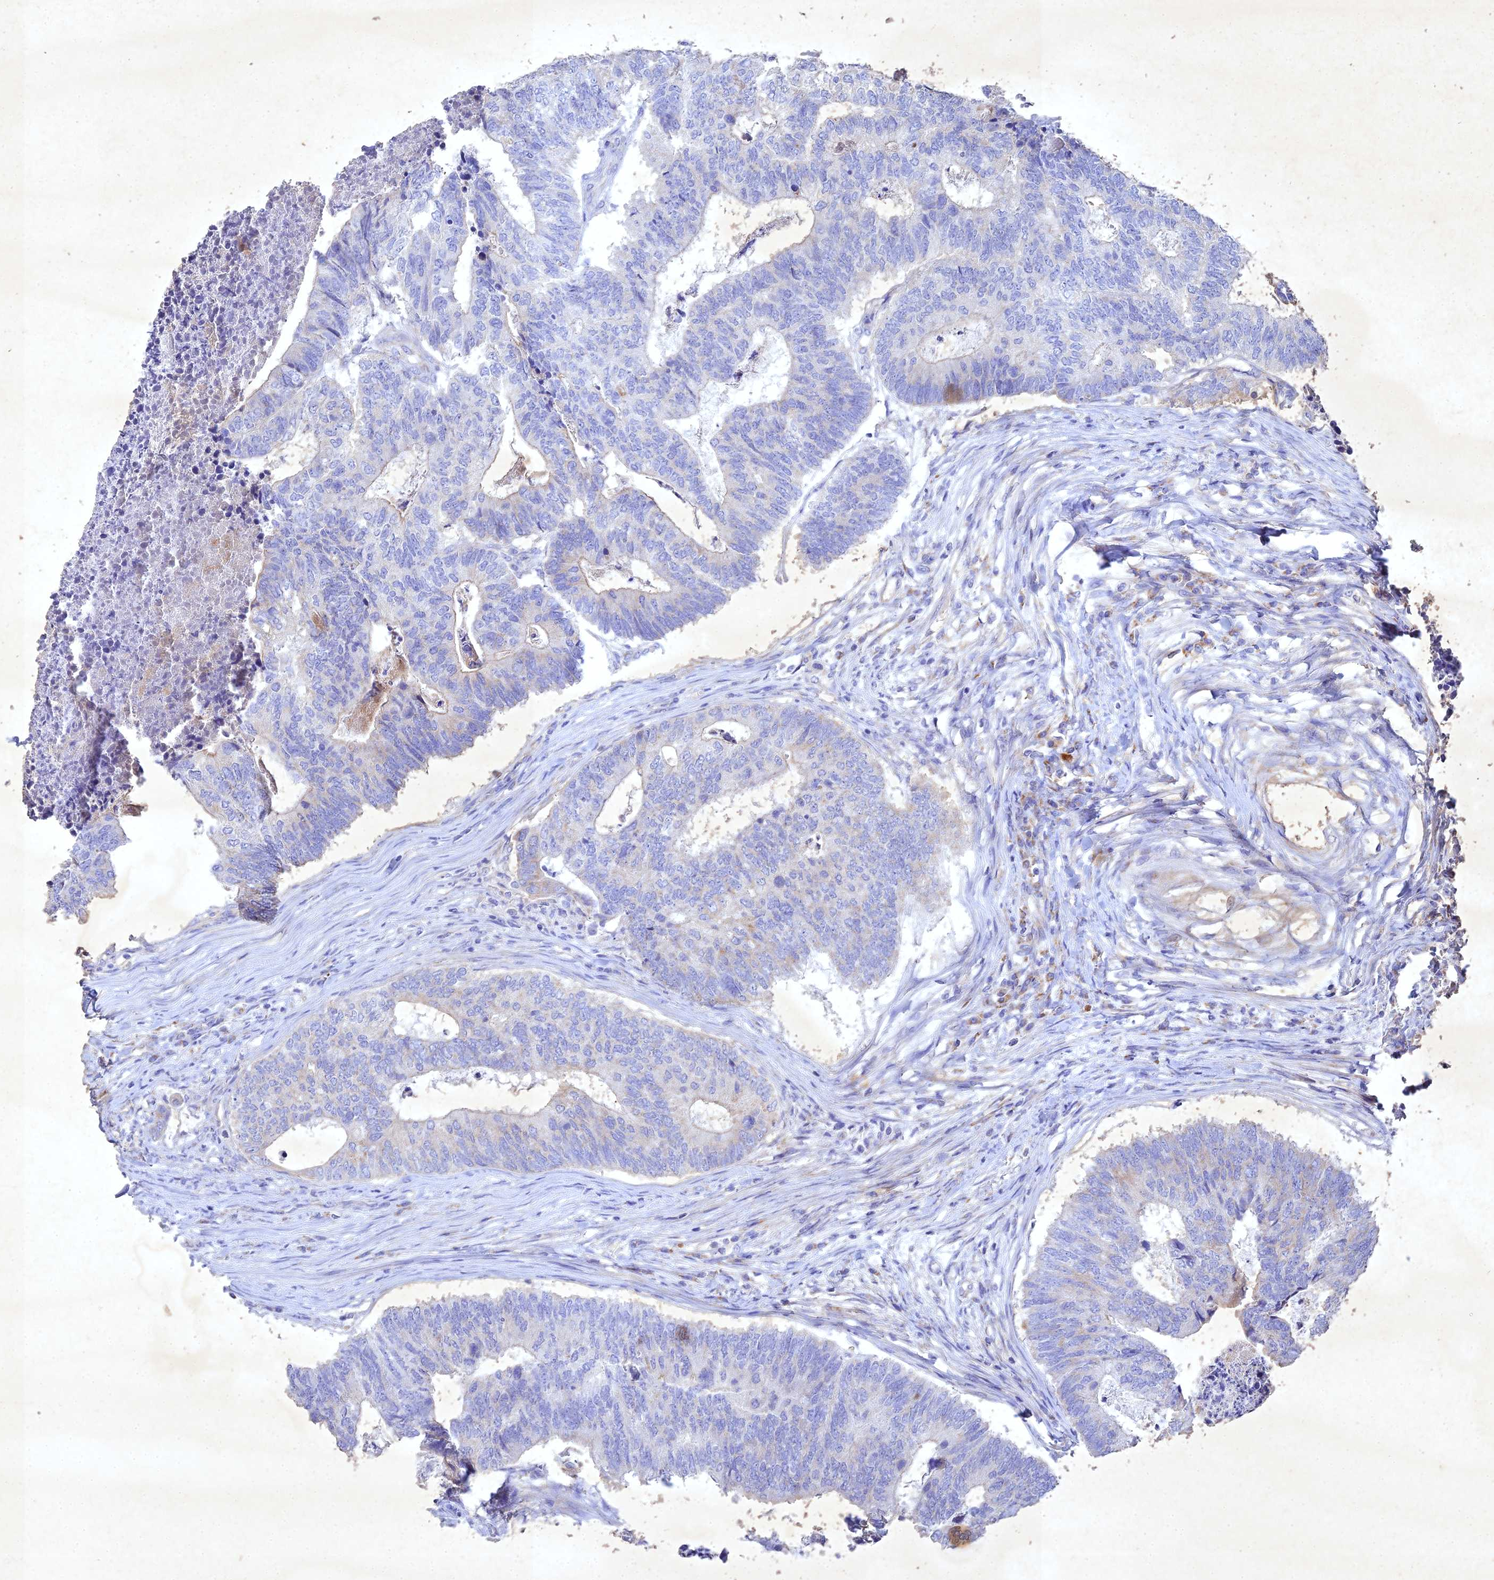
{"staining": {"intensity": "negative", "quantity": "none", "location": "none"}, "tissue": "colorectal cancer", "cell_type": "Tumor cells", "image_type": "cancer", "snomed": [{"axis": "morphology", "description": "Adenocarcinoma, NOS"}, {"axis": "topography", "description": "Colon"}], "caption": "An immunohistochemistry (IHC) photomicrograph of adenocarcinoma (colorectal) is shown. There is no staining in tumor cells of adenocarcinoma (colorectal). (DAB immunohistochemistry (IHC) with hematoxylin counter stain).", "gene": "NDUFV1", "patient": {"sex": "female", "age": 67}}